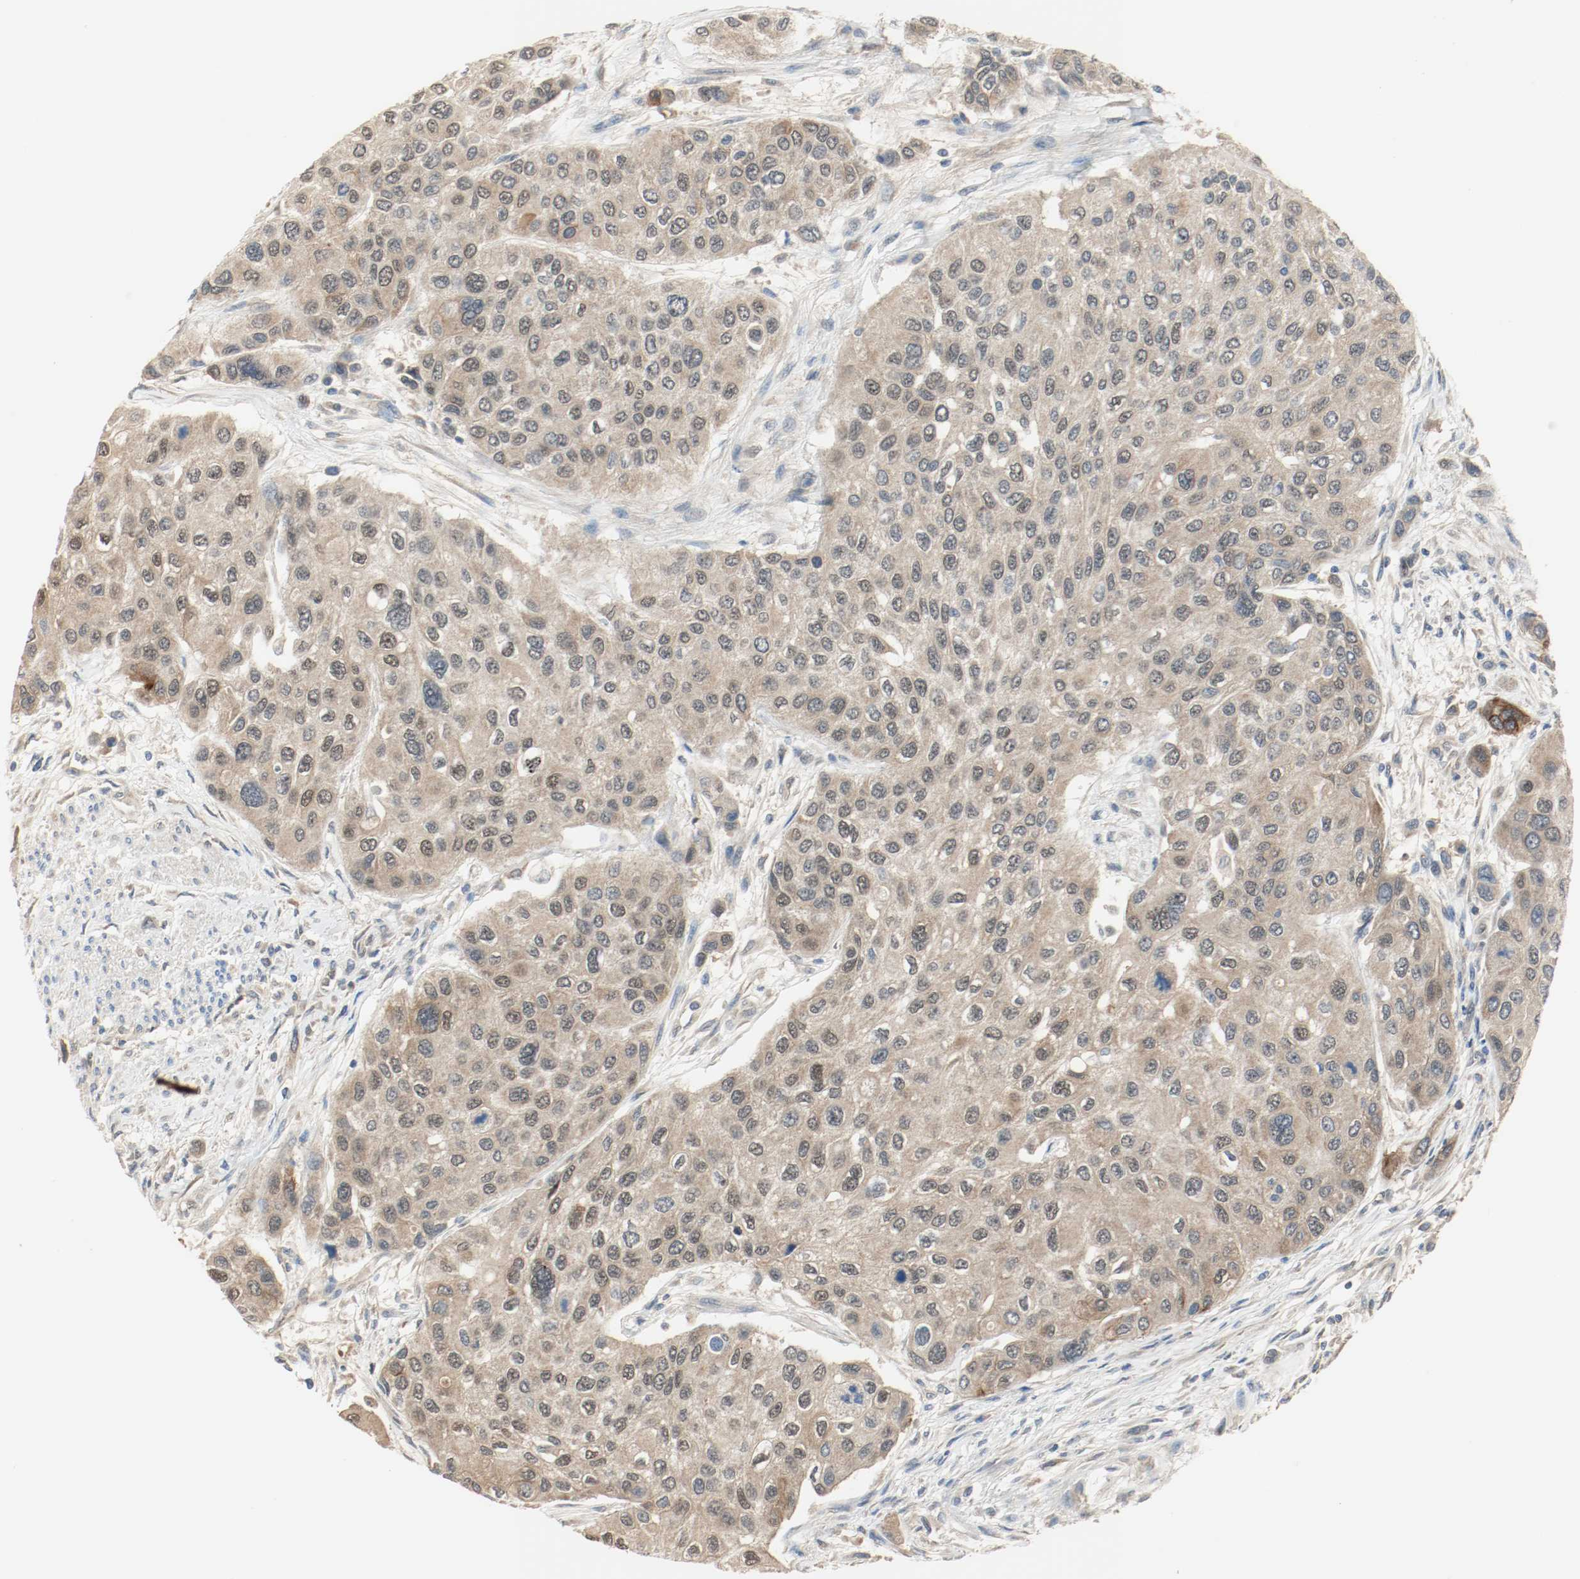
{"staining": {"intensity": "strong", "quantity": "<25%", "location": "cytoplasmic/membranous"}, "tissue": "urothelial cancer", "cell_type": "Tumor cells", "image_type": "cancer", "snomed": [{"axis": "morphology", "description": "Urothelial carcinoma, High grade"}, {"axis": "topography", "description": "Urinary bladder"}], "caption": "Immunohistochemistry (IHC) (DAB (3,3'-diaminobenzidine)) staining of urothelial cancer shows strong cytoplasmic/membranous protein expression in approximately <25% of tumor cells. (DAB (3,3'-diaminobenzidine) IHC with brightfield microscopy, high magnification).", "gene": "MELTF", "patient": {"sex": "female", "age": 56}}